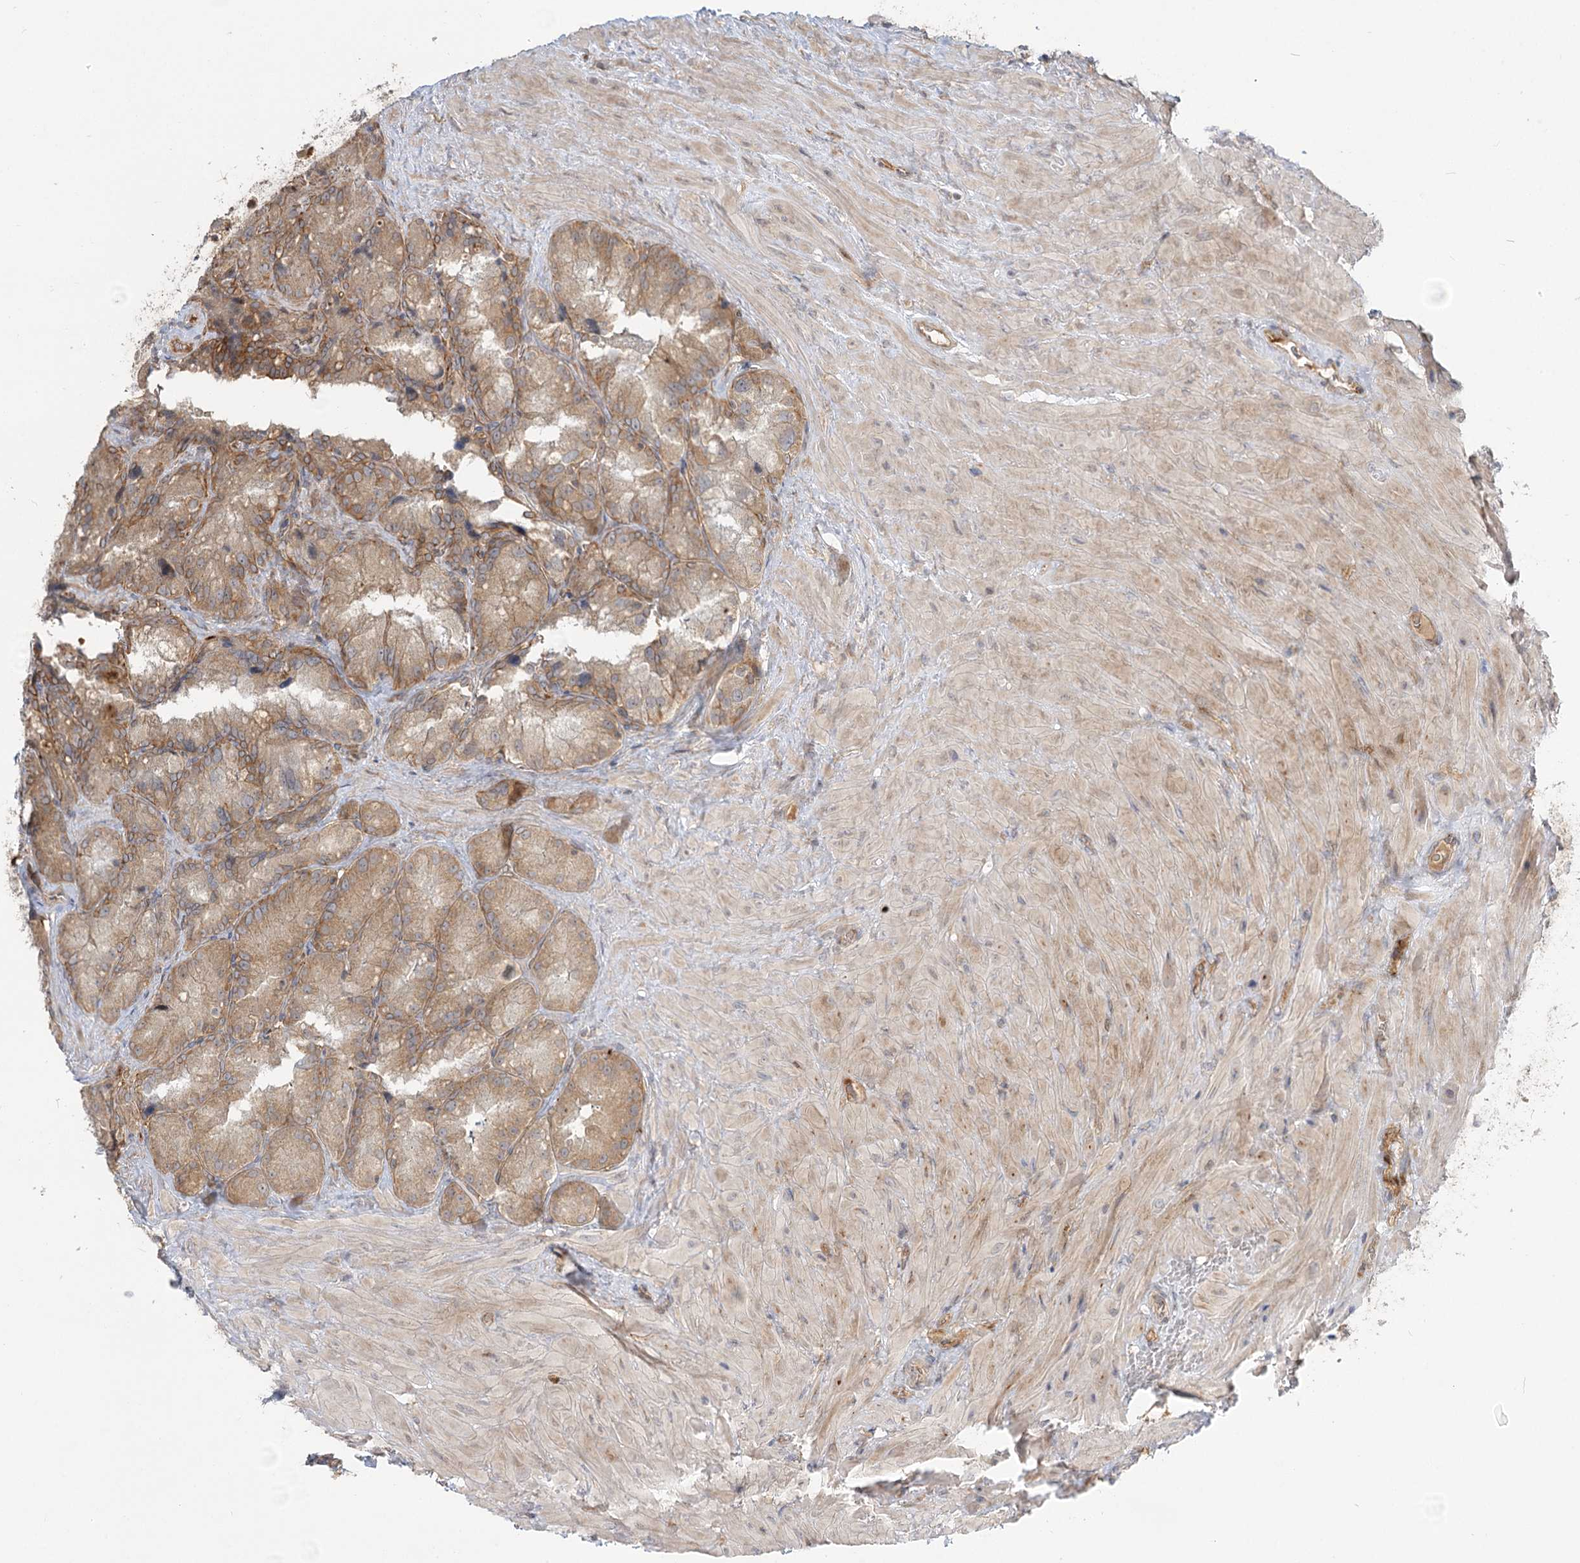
{"staining": {"intensity": "moderate", "quantity": ">75%", "location": "cytoplasmic/membranous"}, "tissue": "seminal vesicle", "cell_type": "Glandular cells", "image_type": "normal", "snomed": [{"axis": "morphology", "description": "Normal tissue, NOS"}, {"axis": "topography", "description": "Seminal veicle"}], "caption": "DAB (3,3'-diaminobenzidine) immunohistochemical staining of unremarkable seminal vesicle shows moderate cytoplasmic/membranous protein positivity in about >75% of glandular cells.", "gene": "GUCY2C", "patient": {"sex": "male", "age": 62}}